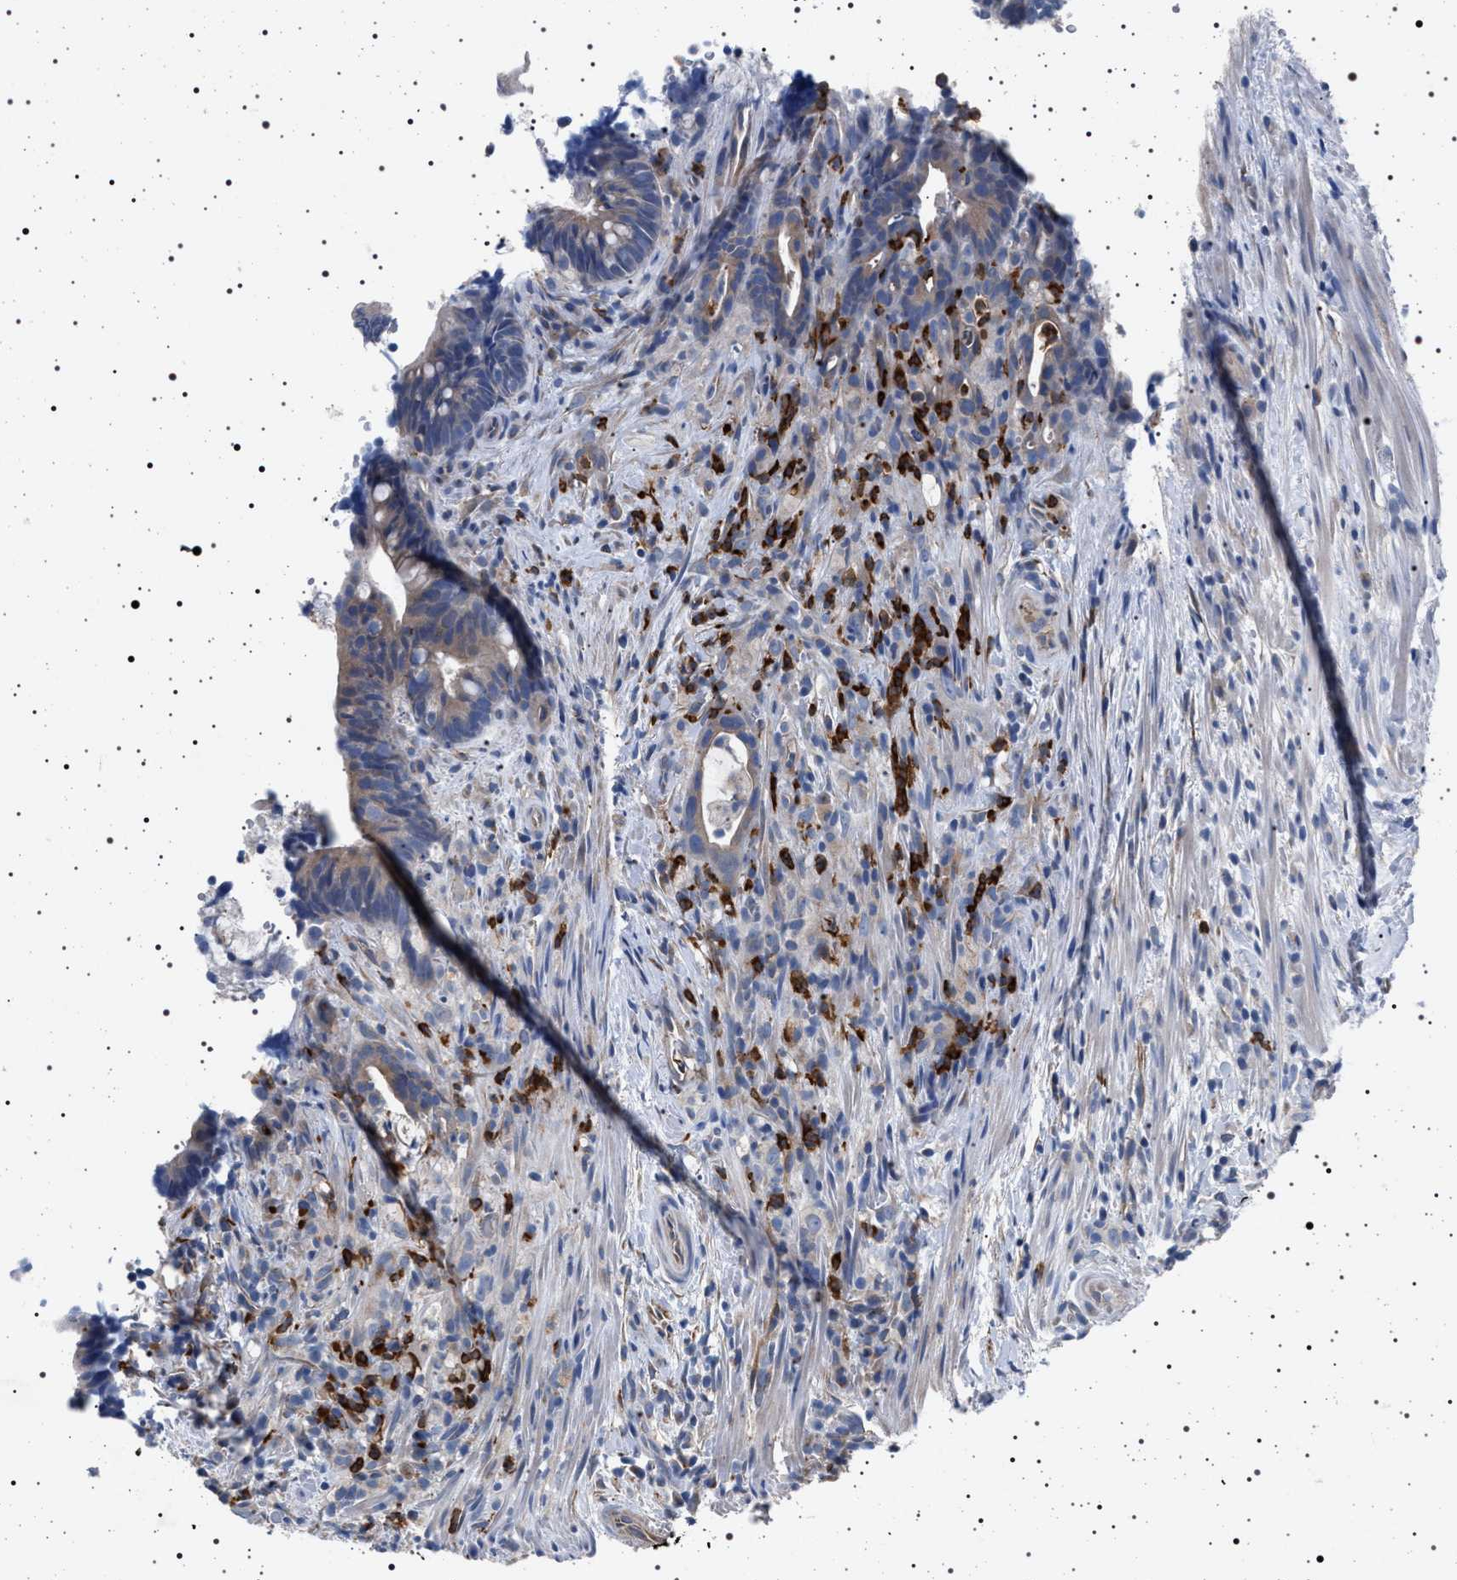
{"staining": {"intensity": "negative", "quantity": "none", "location": "none"}, "tissue": "colorectal cancer", "cell_type": "Tumor cells", "image_type": "cancer", "snomed": [{"axis": "morphology", "description": "Adenocarcinoma, NOS"}, {"axis": "topography", "description": "Colon"}], "caption": "The micrograph exhibits no staining of tumor cells in colorectal cancer (adenocarcinoma).", "gene": "NAT9", "patient": {"sex": "female", "age": 66}}